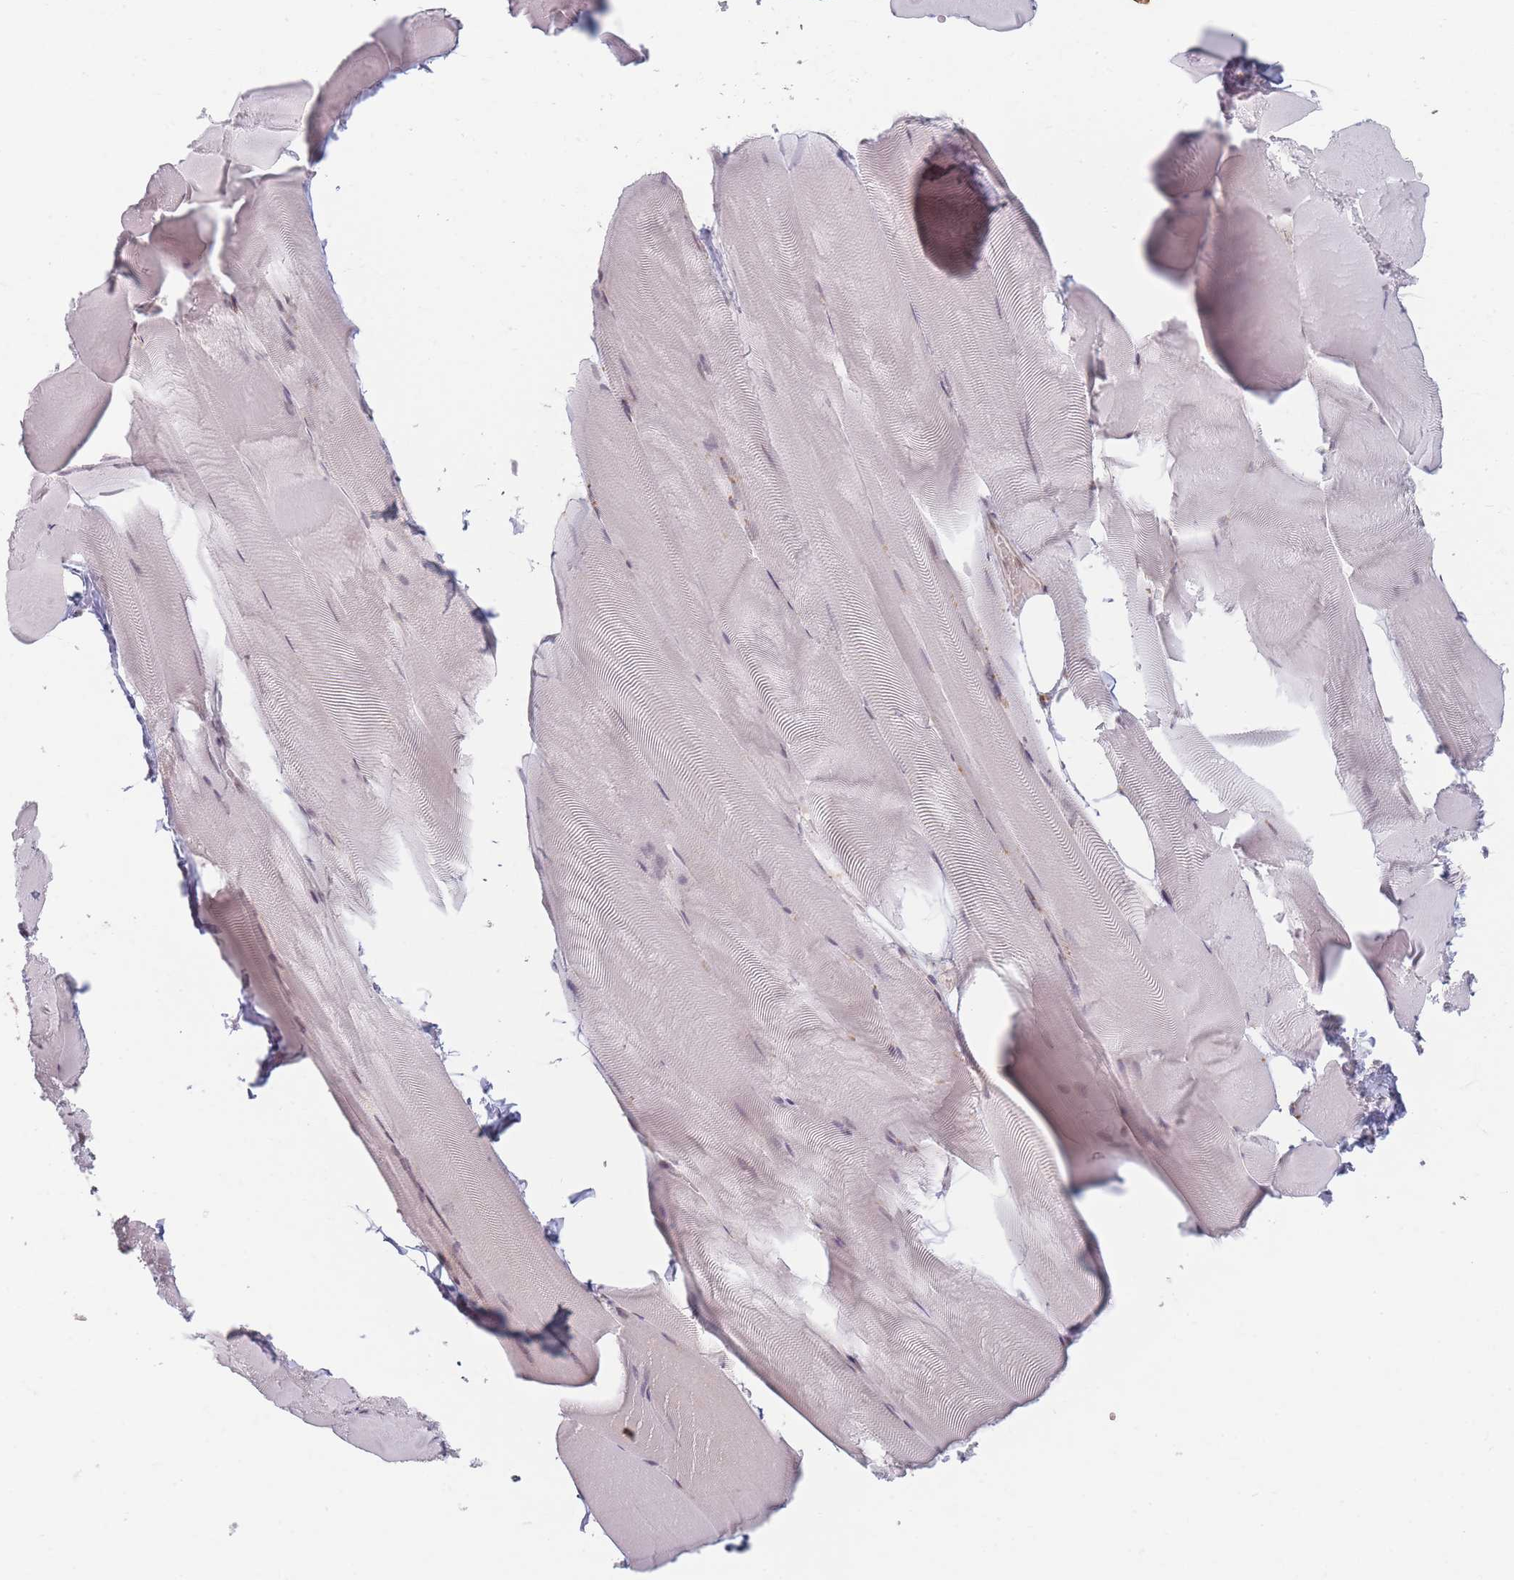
{"staining": {"intensity": "weak", "quantity": "25%-75%", "location": "nuclear"}, "tissue": "skeletal muscle", "cell_type": "Myocytes", "image_type": "normal", "snomed": [{"axis": "morphology", "description": "Normal tissue, NOS"}, {"axis": "topography", "description": "Skeletal muscle"}], "caption": "IHC photomicrograph of normal skeletal muscle stained for a protein (brown), which exhibits low levels of weak nuclear positivity in about 25%-75% of myocytes.", "gene": "SPATA45", "patient": {"sex": "female", "age": 64}}